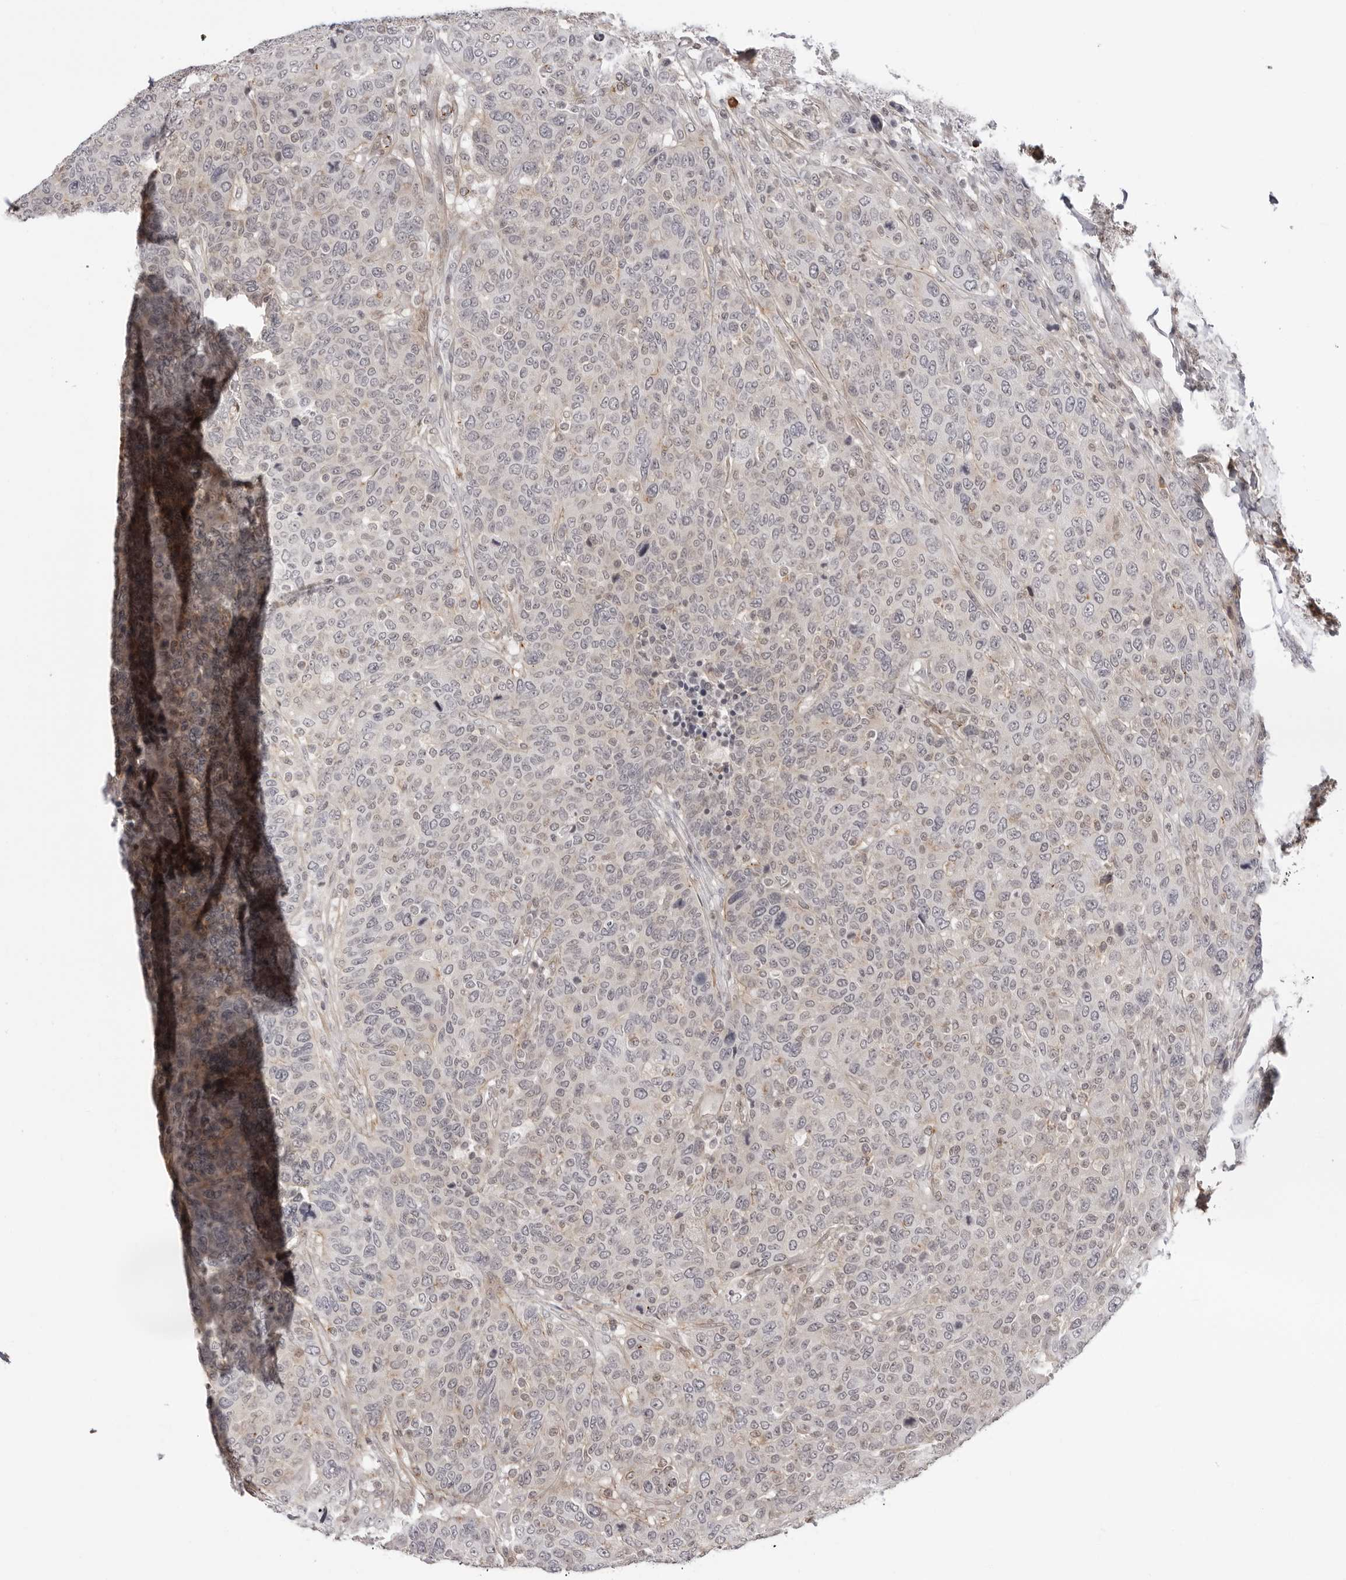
{"staining": {"intensity": "negative", "quantity": "none", "location": "none"}, "tissue": "breast cancer", "cell_type": "Tumor cells", "image_type": "cancer", "snomed": [{"axis": "morphology", "description": "Duct carcinoma"}, {"axis": "topography", "description": "Breast"}], "caption": "Immunohistochemistry photomicrograph of neoplastic tissue: human infiltrating ductal carcinoma (breast) stained with DAB (3,3'-diaminobenzidine) displays no significant protein expression in tumor cells. (Immunohistochemistry (ihc), brightfield microscopy, high magnification).", "gene": "UNK", "patient": {"sex": "female", "age": 37}}